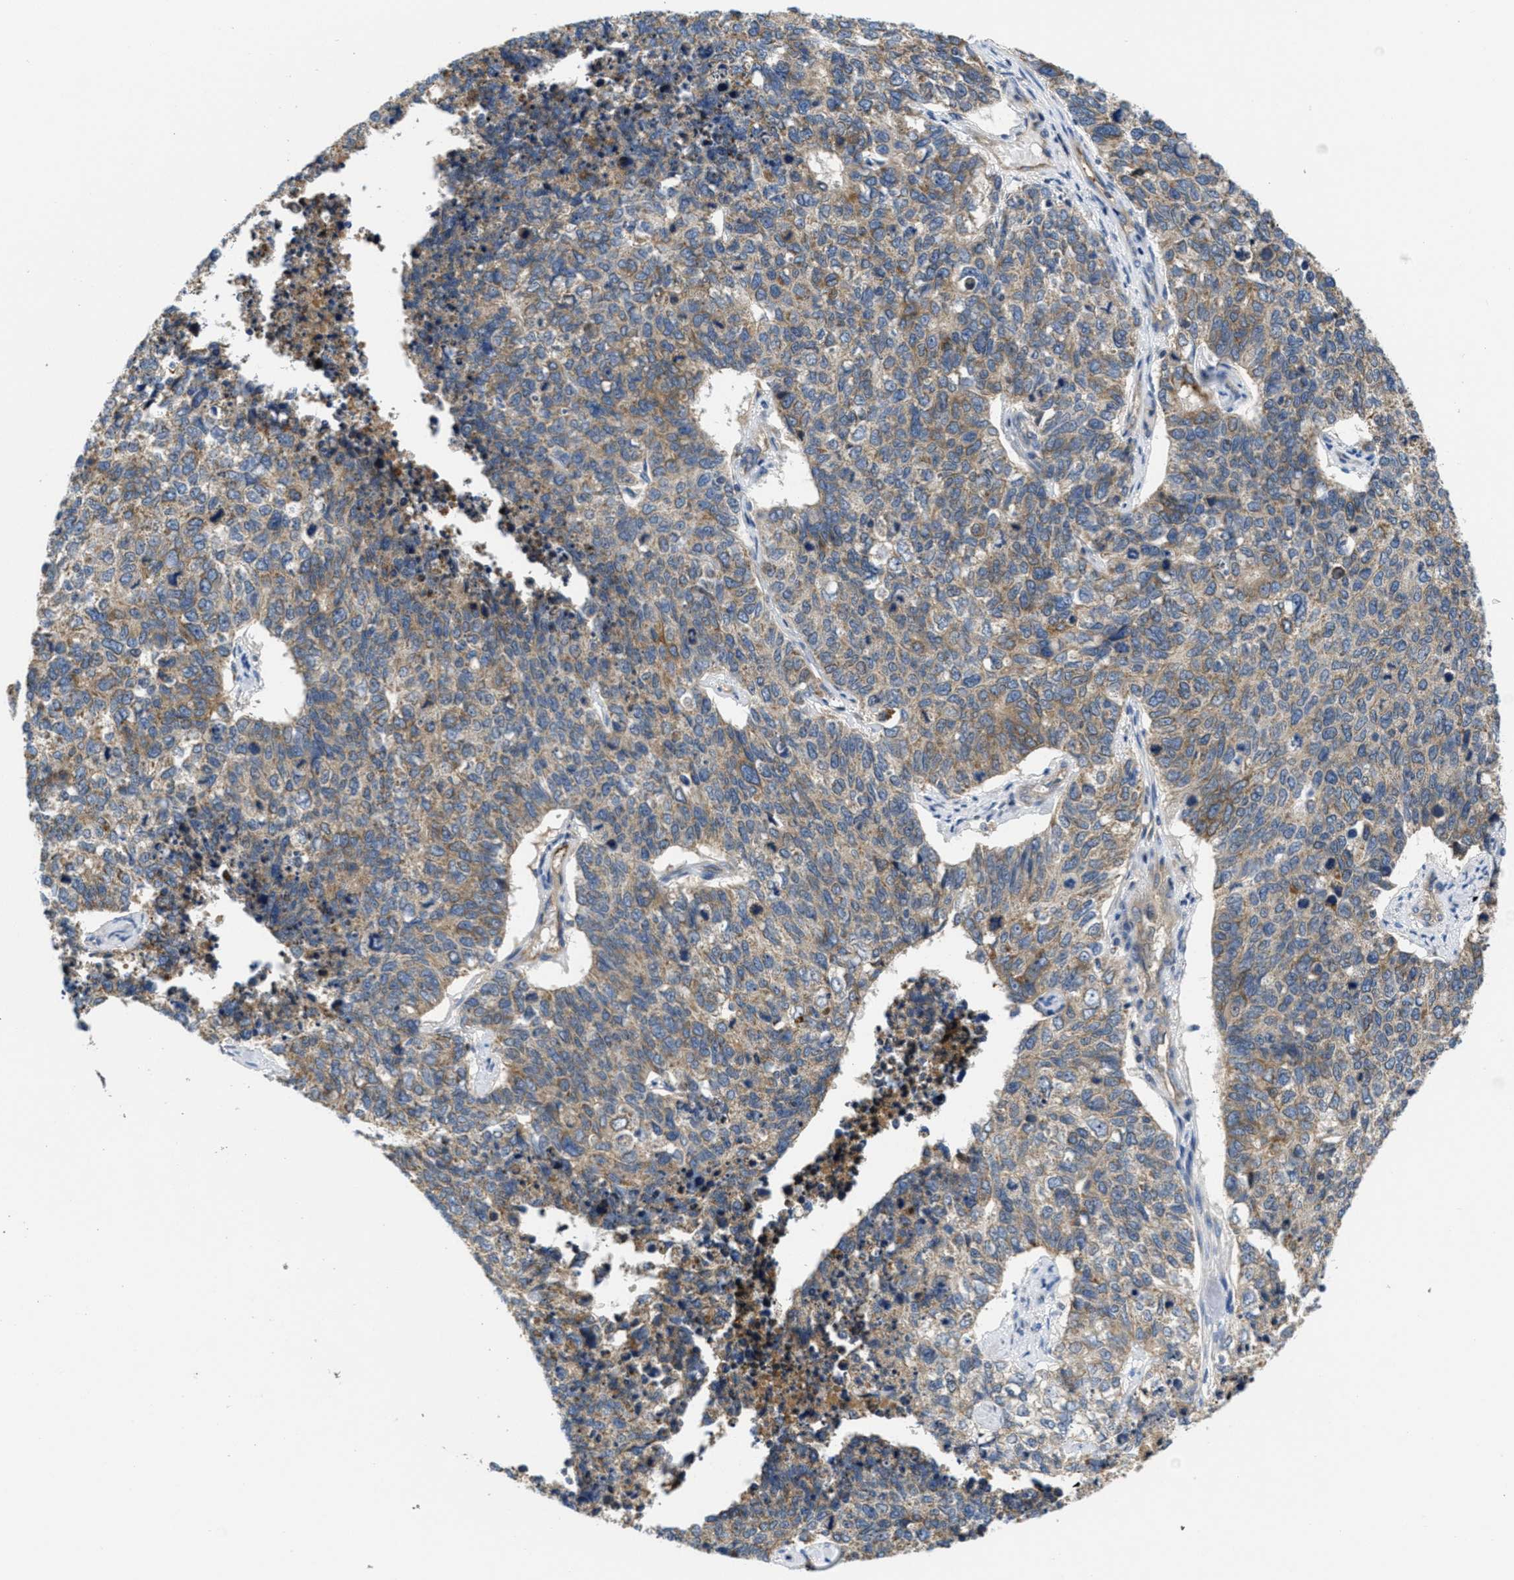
{"staining": {"intensity": "moderate", "quantity": "25%-75%", "location": "cytoplasmic/membranous"}, "tissue": "cervical cancer", "cell_type": "Tumor cells", "image_type": "cancer", "snomed": [{"axis": "morphology", "description": "Squamous cell carcinoma, NOS"}, {"axis": "topography", "description": "Cervix"}], "caption": "This histopathology image reveals cervical cancer (squamous cell carcinoma) stained with IHC to label a protein in brown. The cytoplasmic/membranous of tumor cells show moderate positivity for the protein. Nuclei are counter-stained blue.", "gene": "GALK1", "patient": {"sex": "female", "age": 63}}